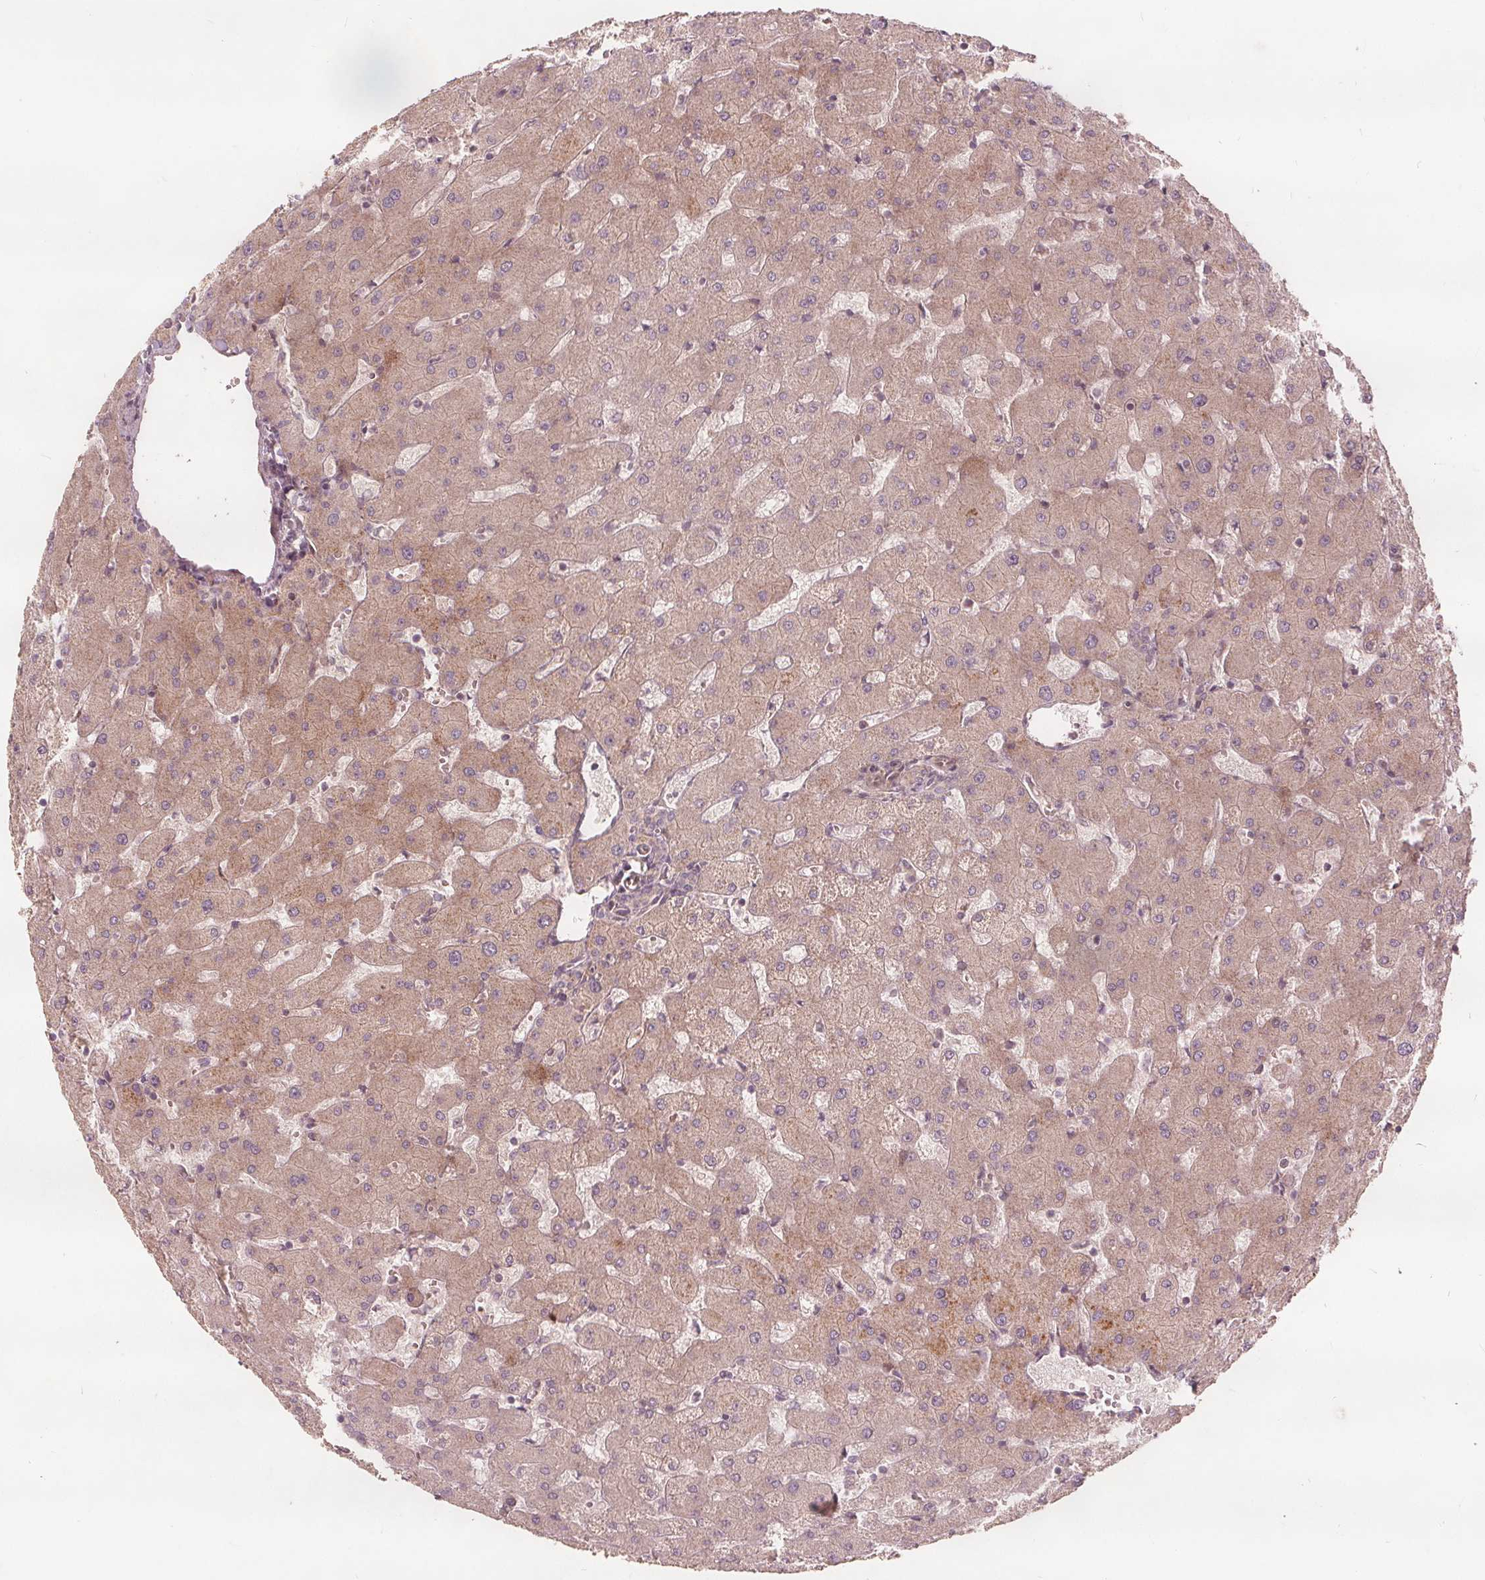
{"staining": {"intensity": "negative", "quantity": "none", "location": "none"}, "tissue": "liver", "cell_type": "Cholangiocytes", "image_type": "normal", "snomed": [{"axis": "morphology", "description": "Normal tissue, NOS"}, {"axis": "topography", "description": "Liver"}], "caption": "Human liver stained for a protein using immunohistochemistry exhibits no expression in cholangiocytes.", "gene": "PTPRT", "patient": {"sex": "female", "age": 63}}